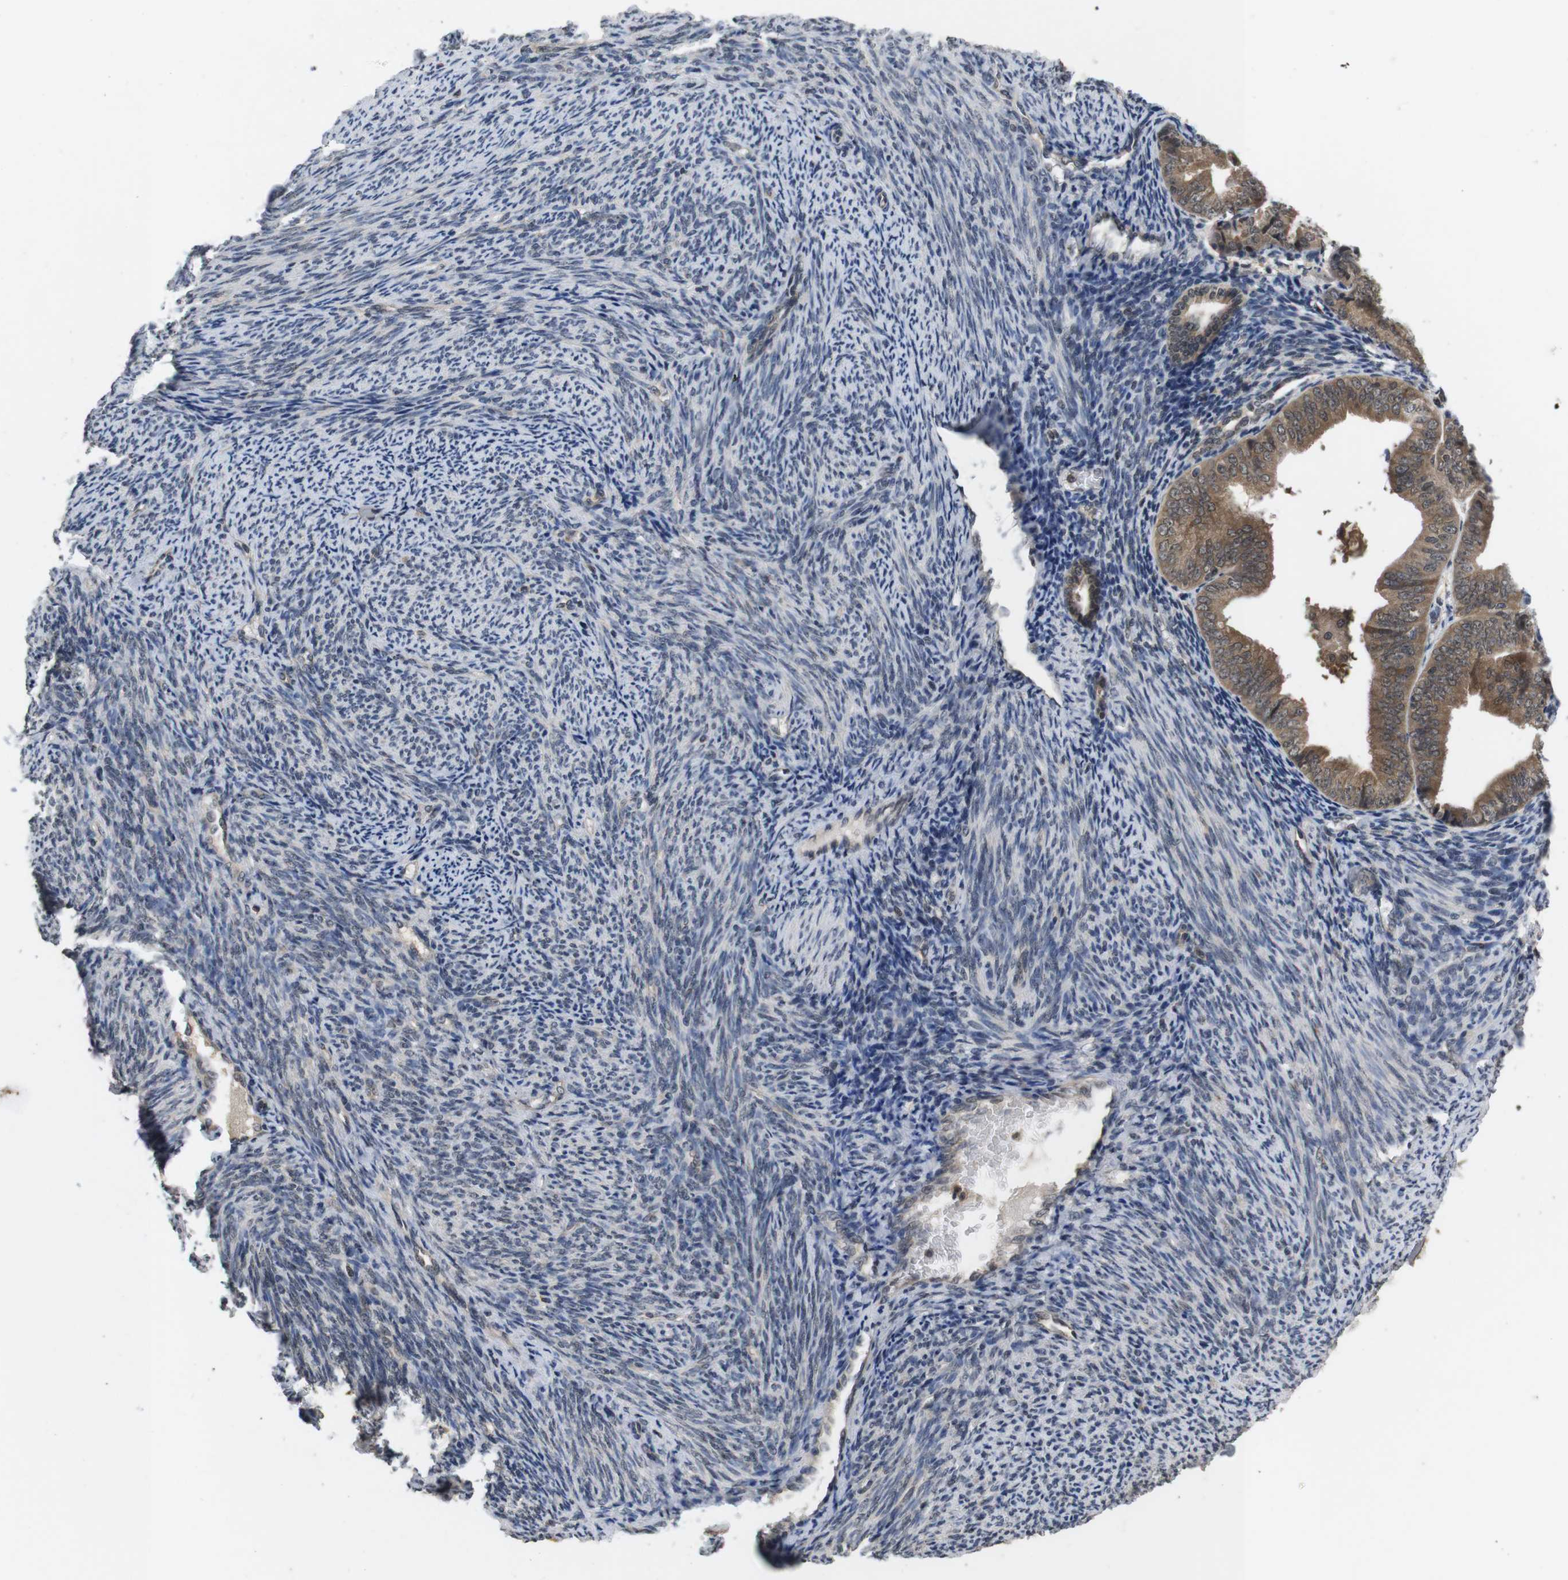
{"staining": {"intensity": "moderate", "quantity": ">75%", "location": "cytoplasmic/membranous"}, "tissue": "endometrial cancer", "cell_type": "Tumor cells", "image_type": "cancer", "snomed": [{"axis": "morphology", "description": "Adenocarcinoma, NOS"}, {"axis": "topography", "description": "Endometrium"}], "caption": "Immunohistochemical staining of endometrial cancer shows medium levels of moderate cytoplasmic/membranous protein staining in approximately >75% of tumor cells. The staining was performed using DAB (3,3'-diaminobenzidine), with brown indicating positive protein expression. Nuclei are stained blue with hematoxylin.", "gene": "FADD", "patient": {"sex": "female", "age": 63}}